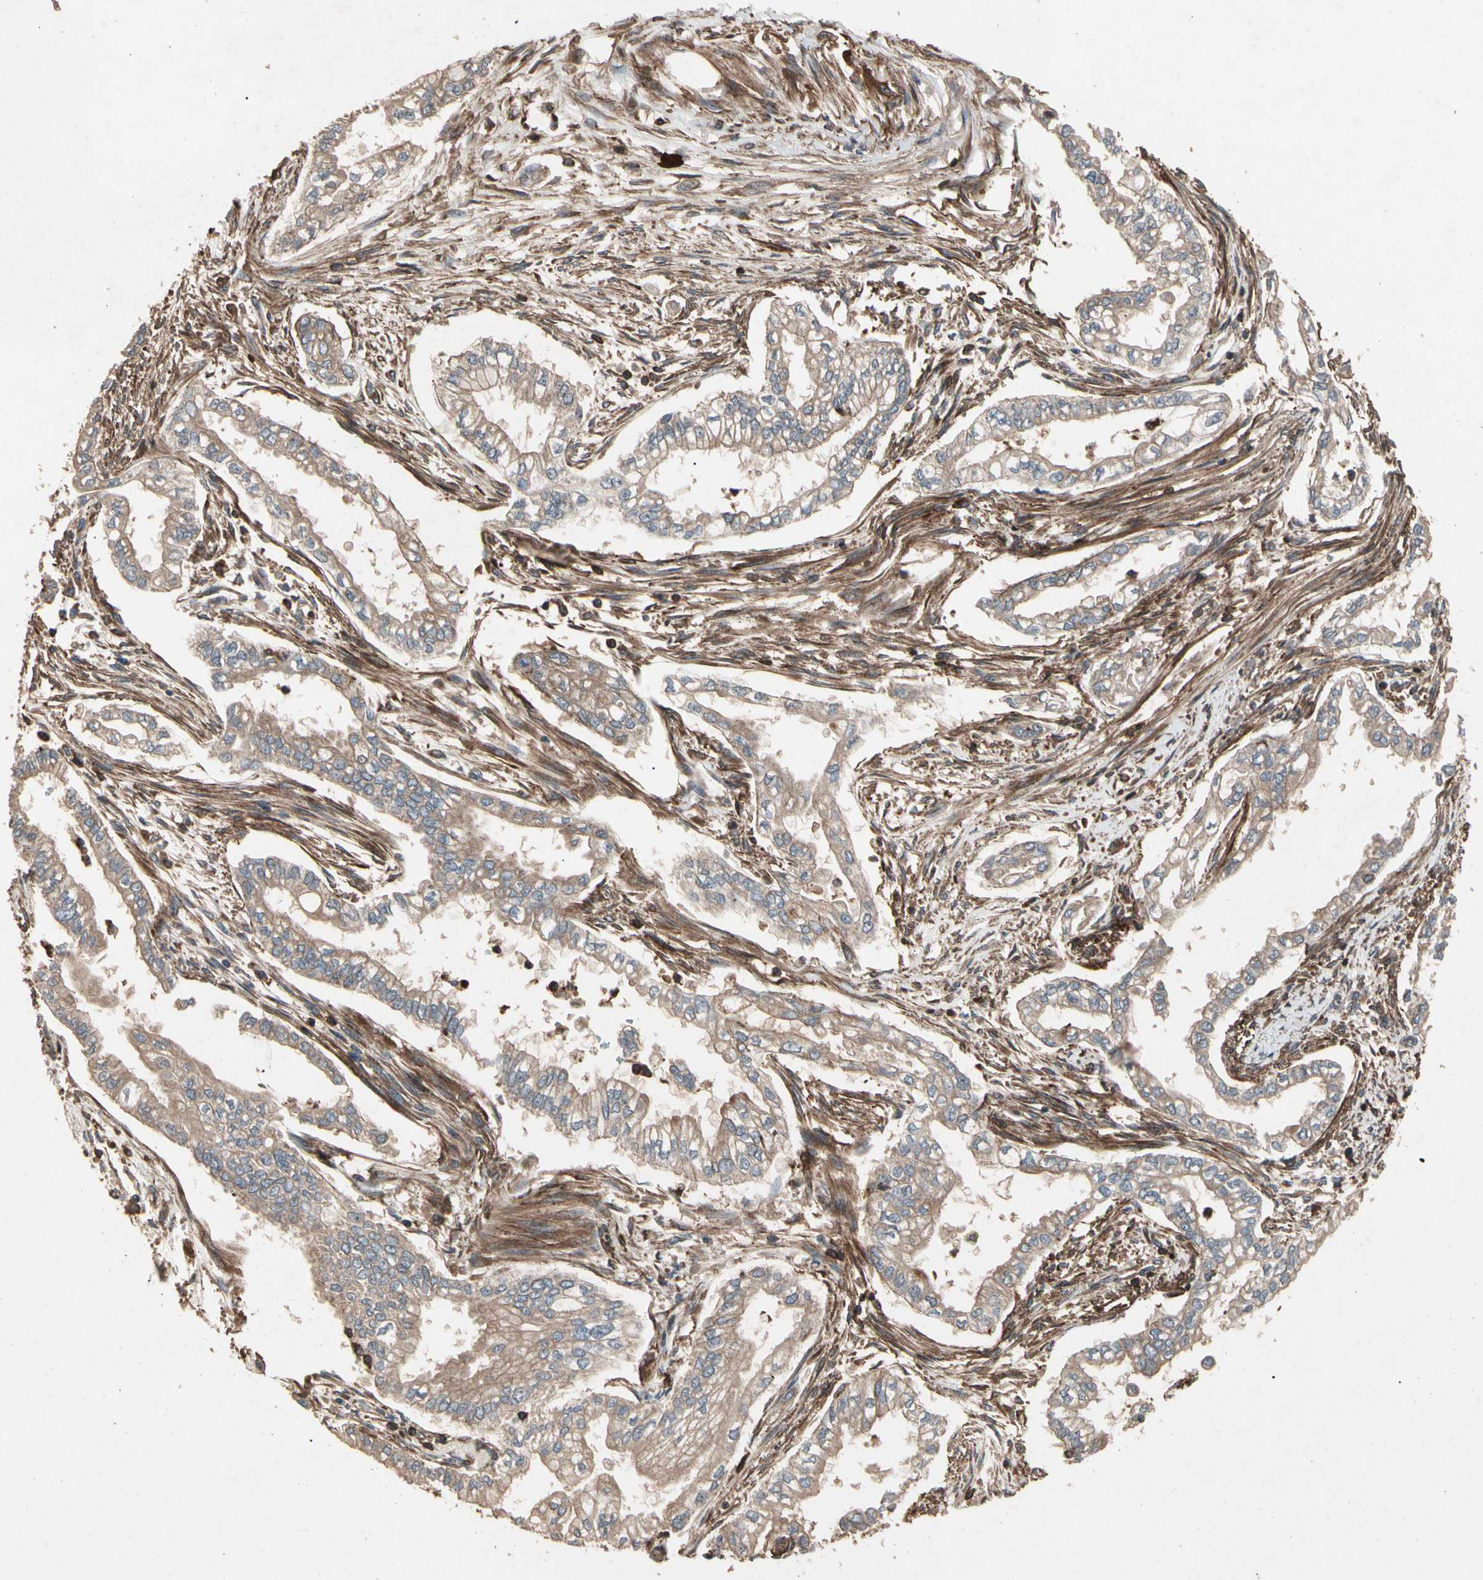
{"staining": {"intensity": "moderate", "quantity": ">75%", "location": "cytoplasmic/membranous"}, "tissue": "pancreatic cancer", "cell_type": "Tumor cells", "image_type": "cancer", "snomed": [{"axis": "morphology", "description": "Normal tissue, NOS"}, {"axis": "topography", "description": "Pancreas"}], "caption": "Approximately >75% of tumor cells in human pancreatic cancer show moderate cytoplasmic/membranous protein expression as visualized by brown immunohistochemical staining.", "gene": "AGBL2", "patient": {"sex": "male", "age": 42}}